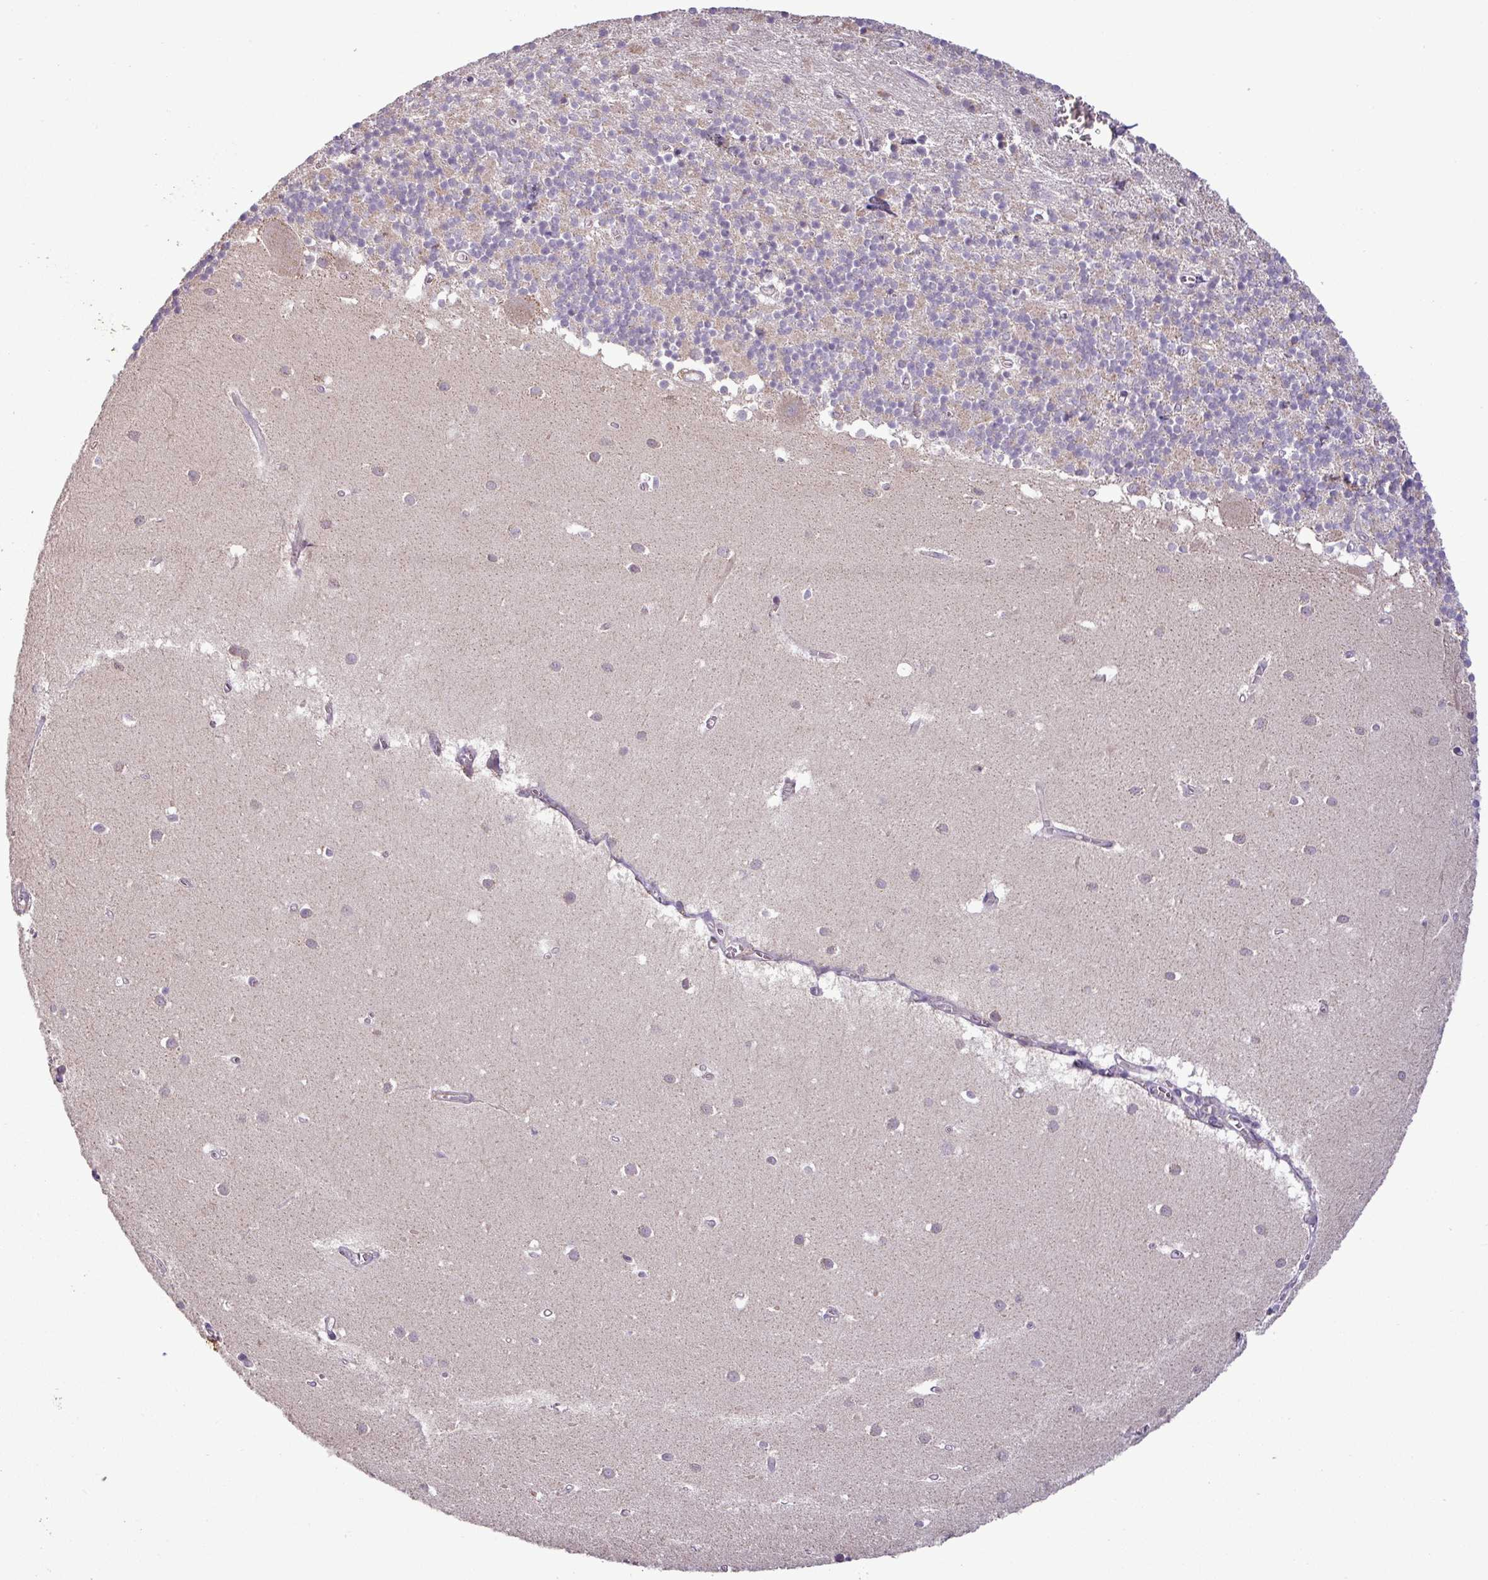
{"staining": {"intensity": "negative", "quantity": "none", "location": "none"}, "tissue": "cerebellum", "cell_type": "Cells in granular layer", "image_type": "normal", "snomed": [{"axis": "morphology", "description": "Normal tissue, NOS"}, {"axis": "topography", "description": "Cerebellum"}], "caption": "A high-resolution image shows IHC staining of benign cerebellum, which demonstrates no significant positivity in cells in granular layer.", "gene": "MOCS3", "patient": {"sex": "male", "age": 54}}